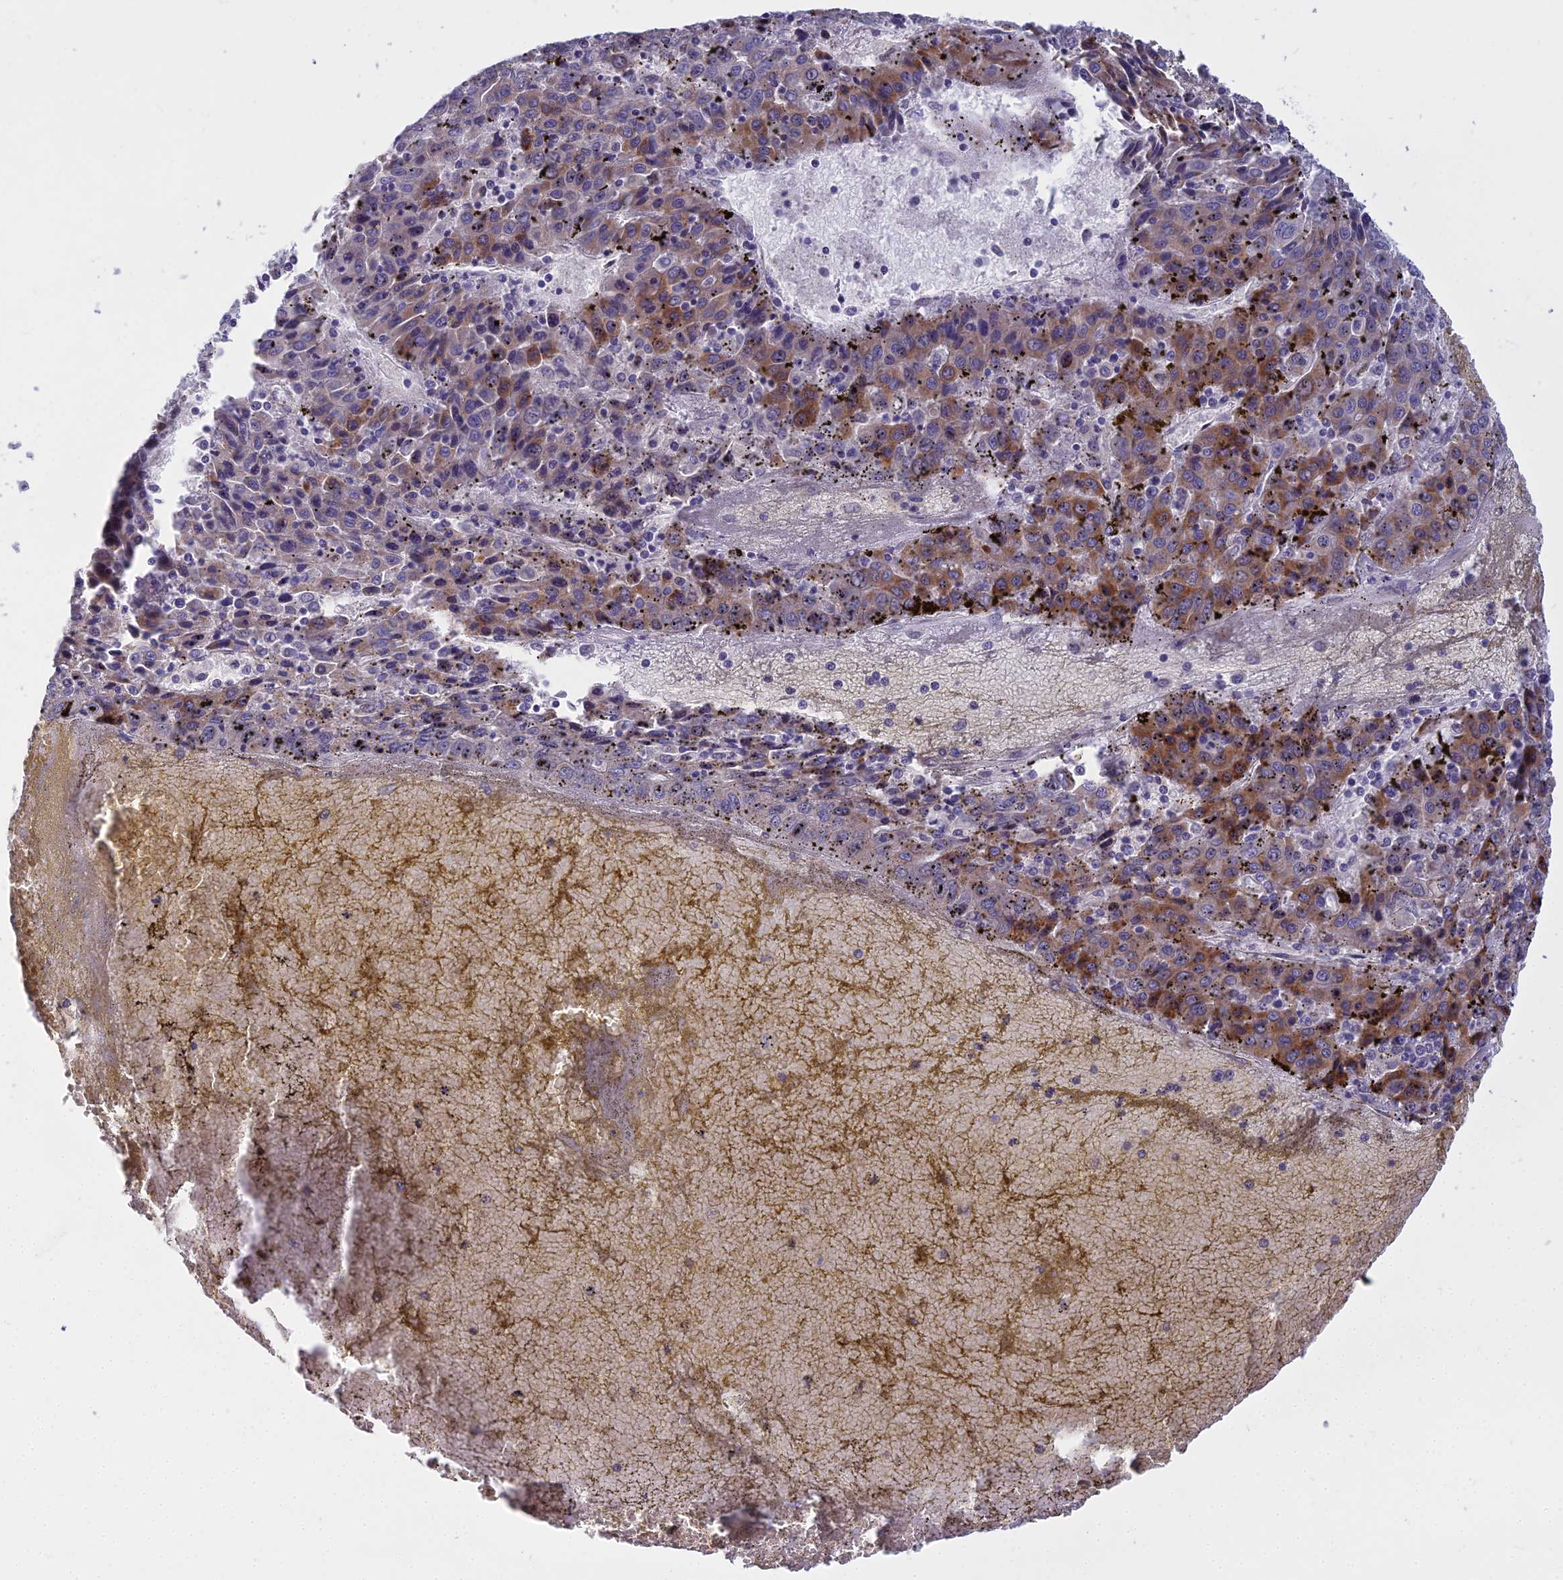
{"staining": {"intensity": "moderate", "quantity": "25%-75%", "location": "cytoplasmic/membranous"}, "tissue": "liver cancer", "cell_type": "Tumor cells", "image_type": "cancer", "snomed": [{"axis": "morphology", "description": "Carcinoma, Hepatocellular, NOS"}, {"axis": "topography", "description": "Liver"}], "caption": "This photomicrograph reveals IHC staining of human liver cancer (hepatocellular carcinoma), with medium moderate cytoplasmic/membranous staining in about 25%-75% of tumor cells.", "gene": "WDPCP", "patient": {"sex": "female", "age": 53}}